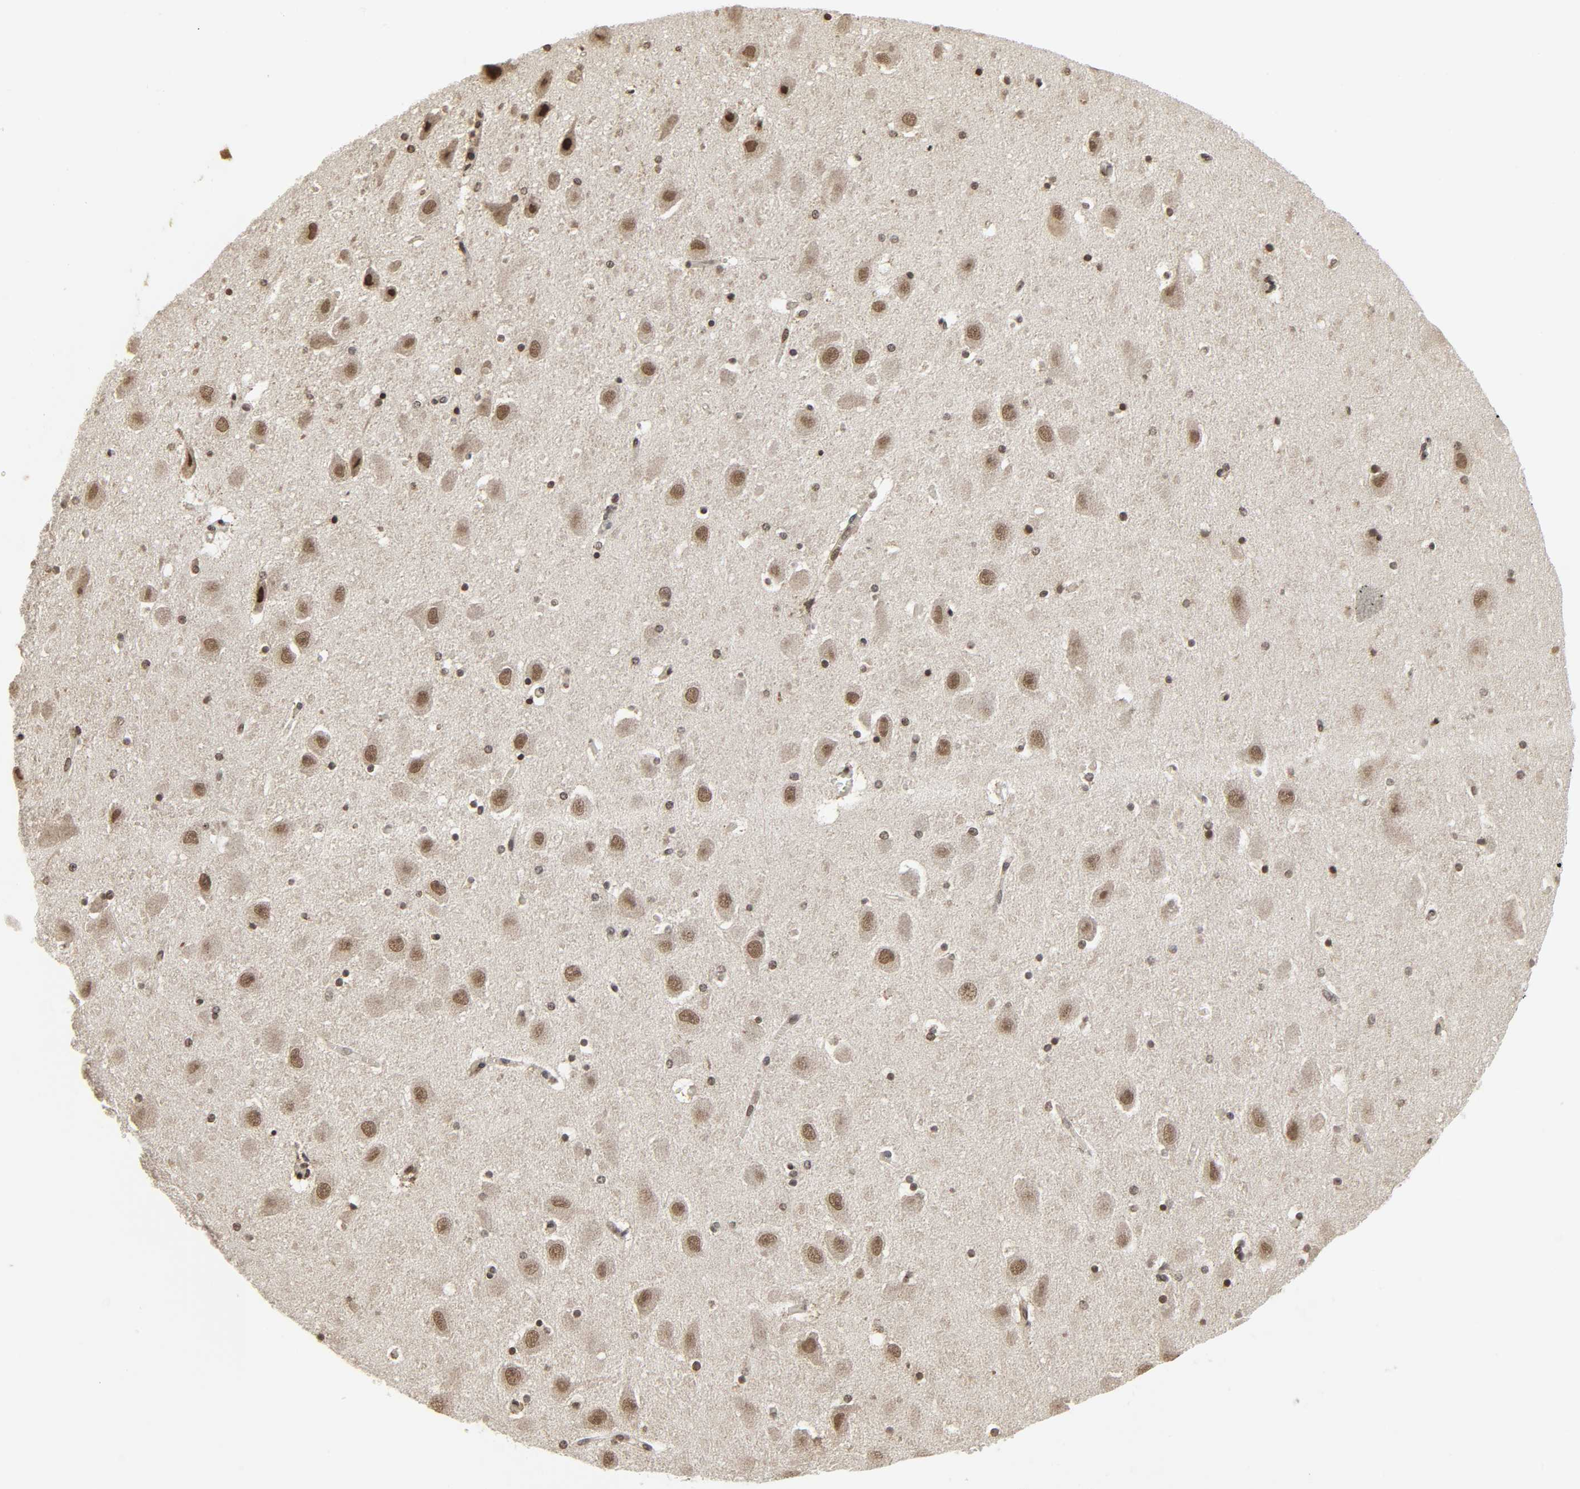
{"staining": {"intensity": "weak", "quantity": "25%-75%", "location": "nuclear"}, "tissue": "hippocampus", "cell_type": "Glial cells", "image_type": "normal", "snomed": [{"axis": "morphology", "description": "Normal tissue, NOS"}, {"axis": "topography", "description": "Hippocampus"}], "caption": "Protein analysis of benign hippocampus demonstrates weak nuclear expression in about 25%-75% of glial cells.", "gene": "XRCC1", "patient": {"sex": "male", "age": 45}}